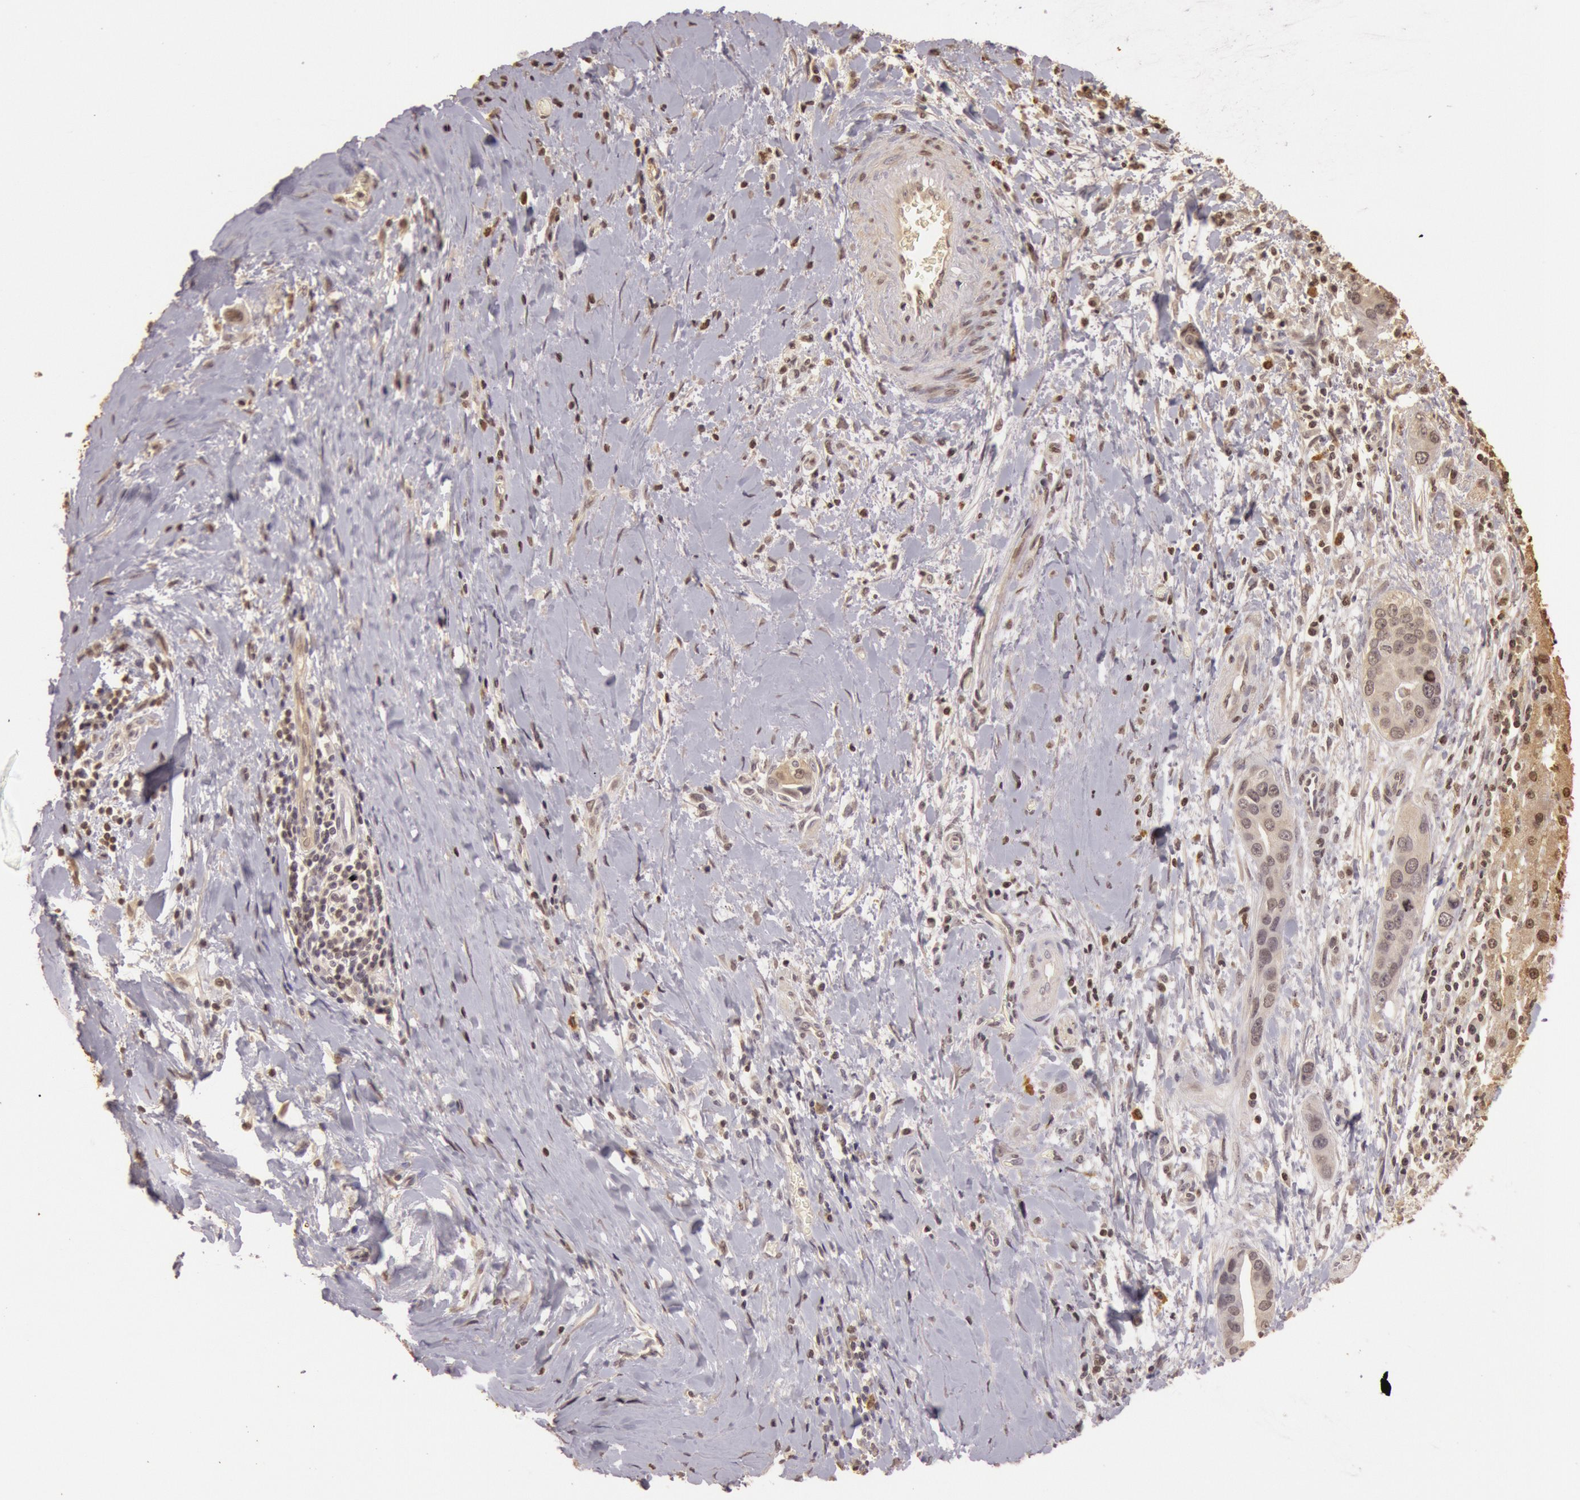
{"staining": {"intensity": "weak", "quantity": "25%-75%", "location": "cytoplasmic/membranous,nuclear"}, "tissue": "liver cancer", "cell_type": "Tumor cells", "image_type": "cancer", "snomed": [{"axis": "morphology", "description": "Cholangiocarcinoma"}, {"axis": "topography", "description": "Liver"}], "caption": "This is a photomicrograph of immunohistochemistry staining of liver cancer, which shows weak expression in the cytoplasmic/membranous and nuclear of tumor cells.", "gene": "SOD1", "patient": {"sex": "female", "age": 65}}